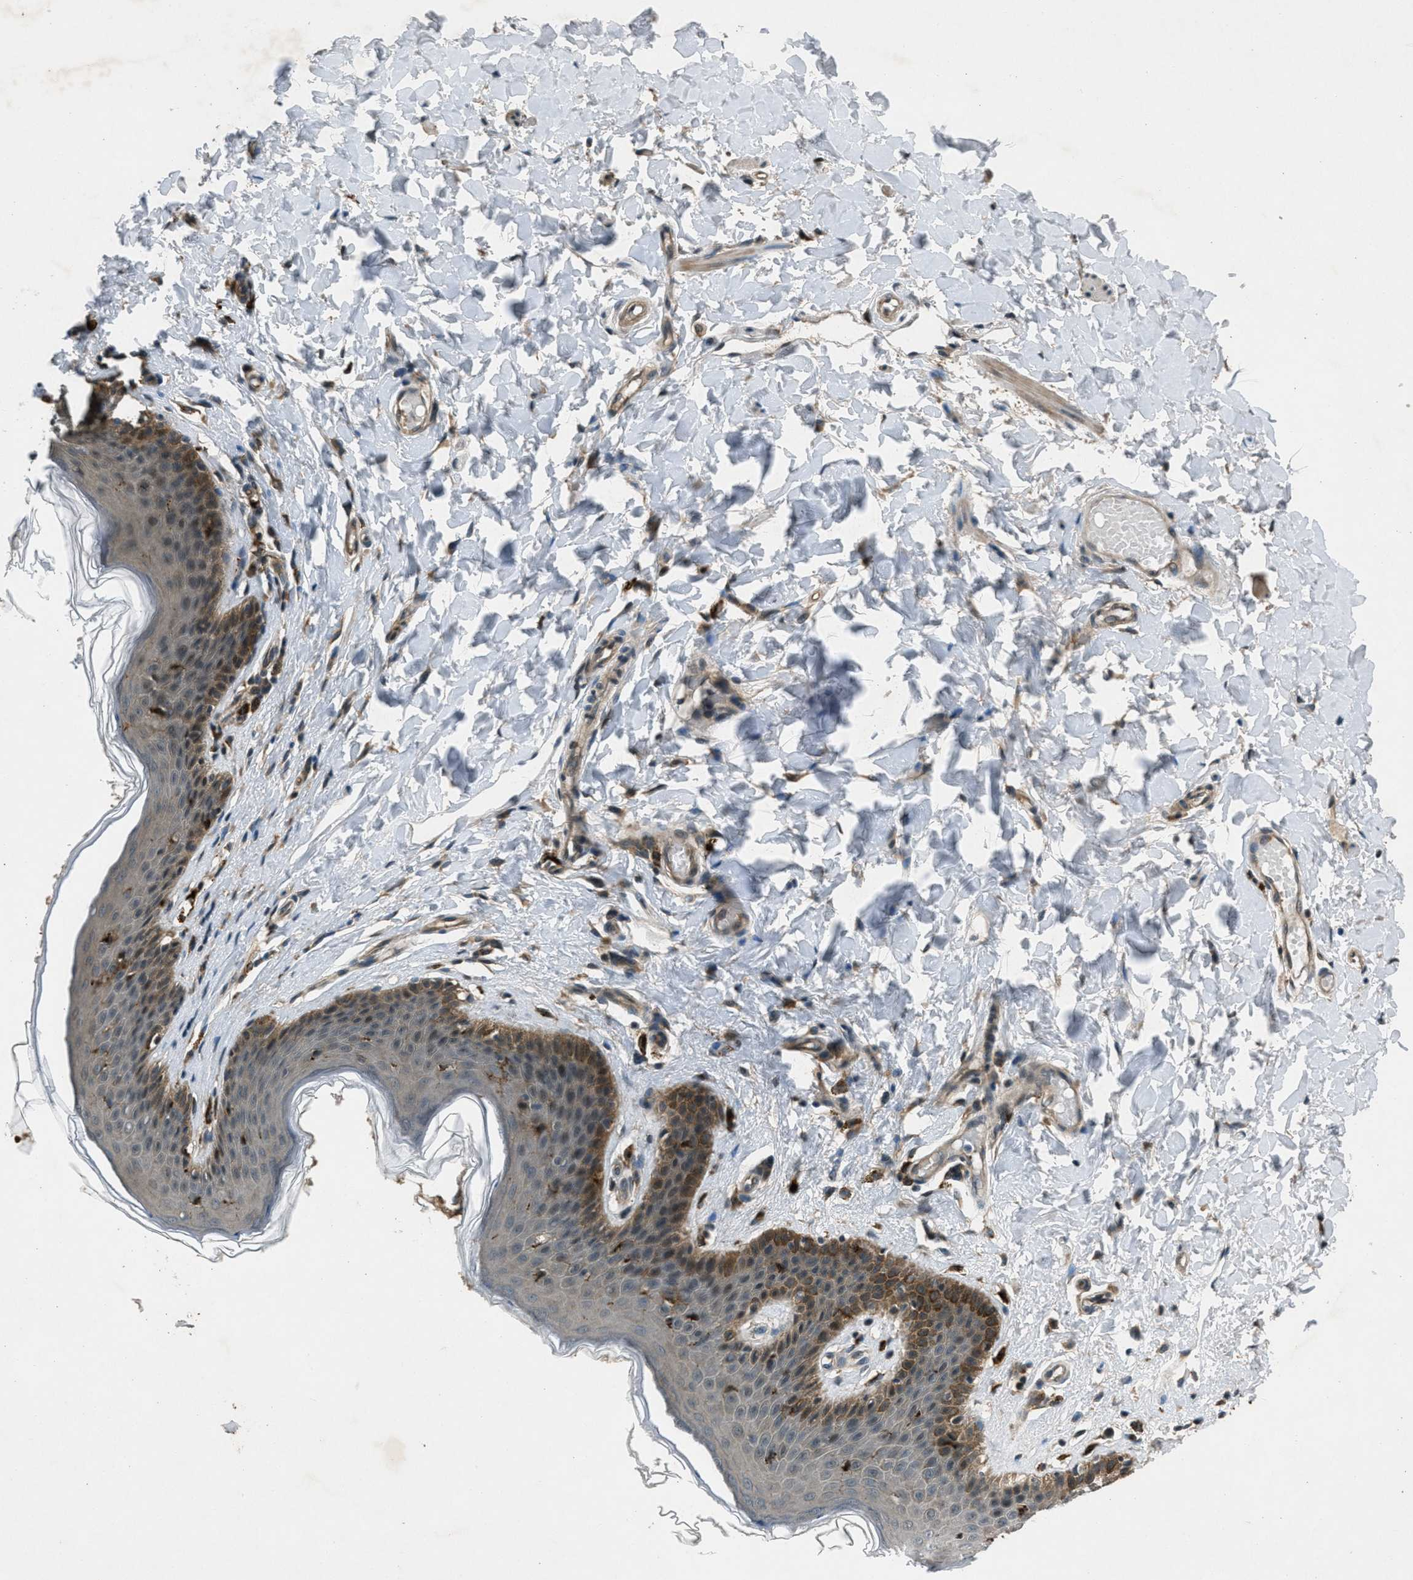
{"staining": {"intensity": "moderate", "quantity": "25%-75%", "location": "cytoplasmic/membranous"}, "tissue": "skin", "cell_type": "Epidermal cells", "image_type": "normal", "snomed": [{"axis": "morphology", "description": "Normal tissue, NOS"}, {"axis": "topography", "description": "Vulva"}], "caption": "Protein expression analysis of benign human skin reveals moderate cytoplasmic/membranous staining in approximately 25%-75% of epidermal cells.", "gene": "EPSTI1", "patient": {"sex": "female", "age": 66}}